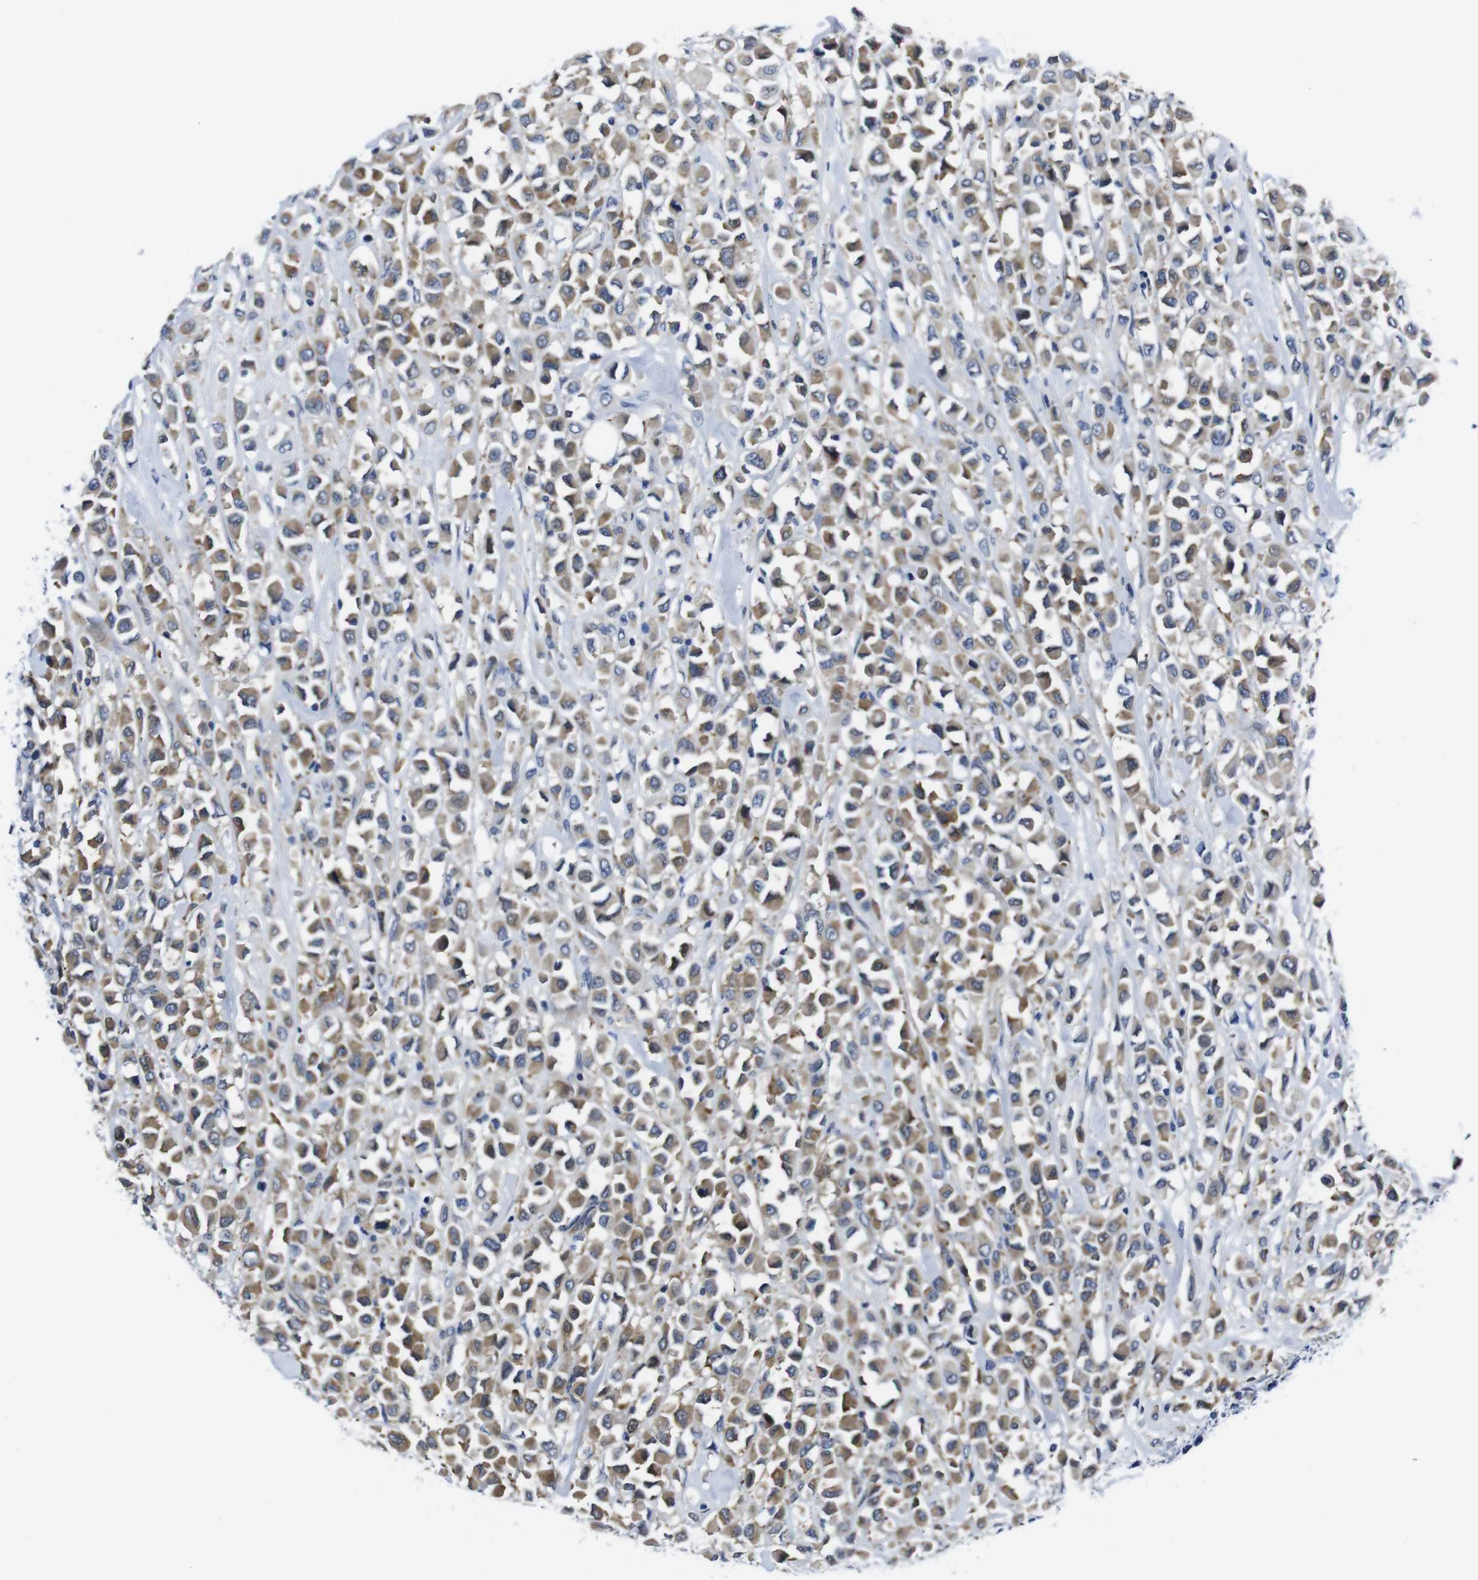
{"staining": {"intensity": "moderate", "quantity": ">75%", "location": "cytoplasmic/membranous"}, "tissue": "breast cancer", "cell_type": "Tumor cells", "image_type": "cancer", "snomed": [{"axis": "morphology", "description": "Duct carcinoma"}, {"axis": "topography", "description": "Breast"}], "caption": "Immunohistochemical staining of breast cancer shows medium levels of moderate cytoplasmic/membranous protein positivity in approximately >75% of tumor cells.", "gene": "EIF4A1", "patient": {"sex": "female", "age": 61}}